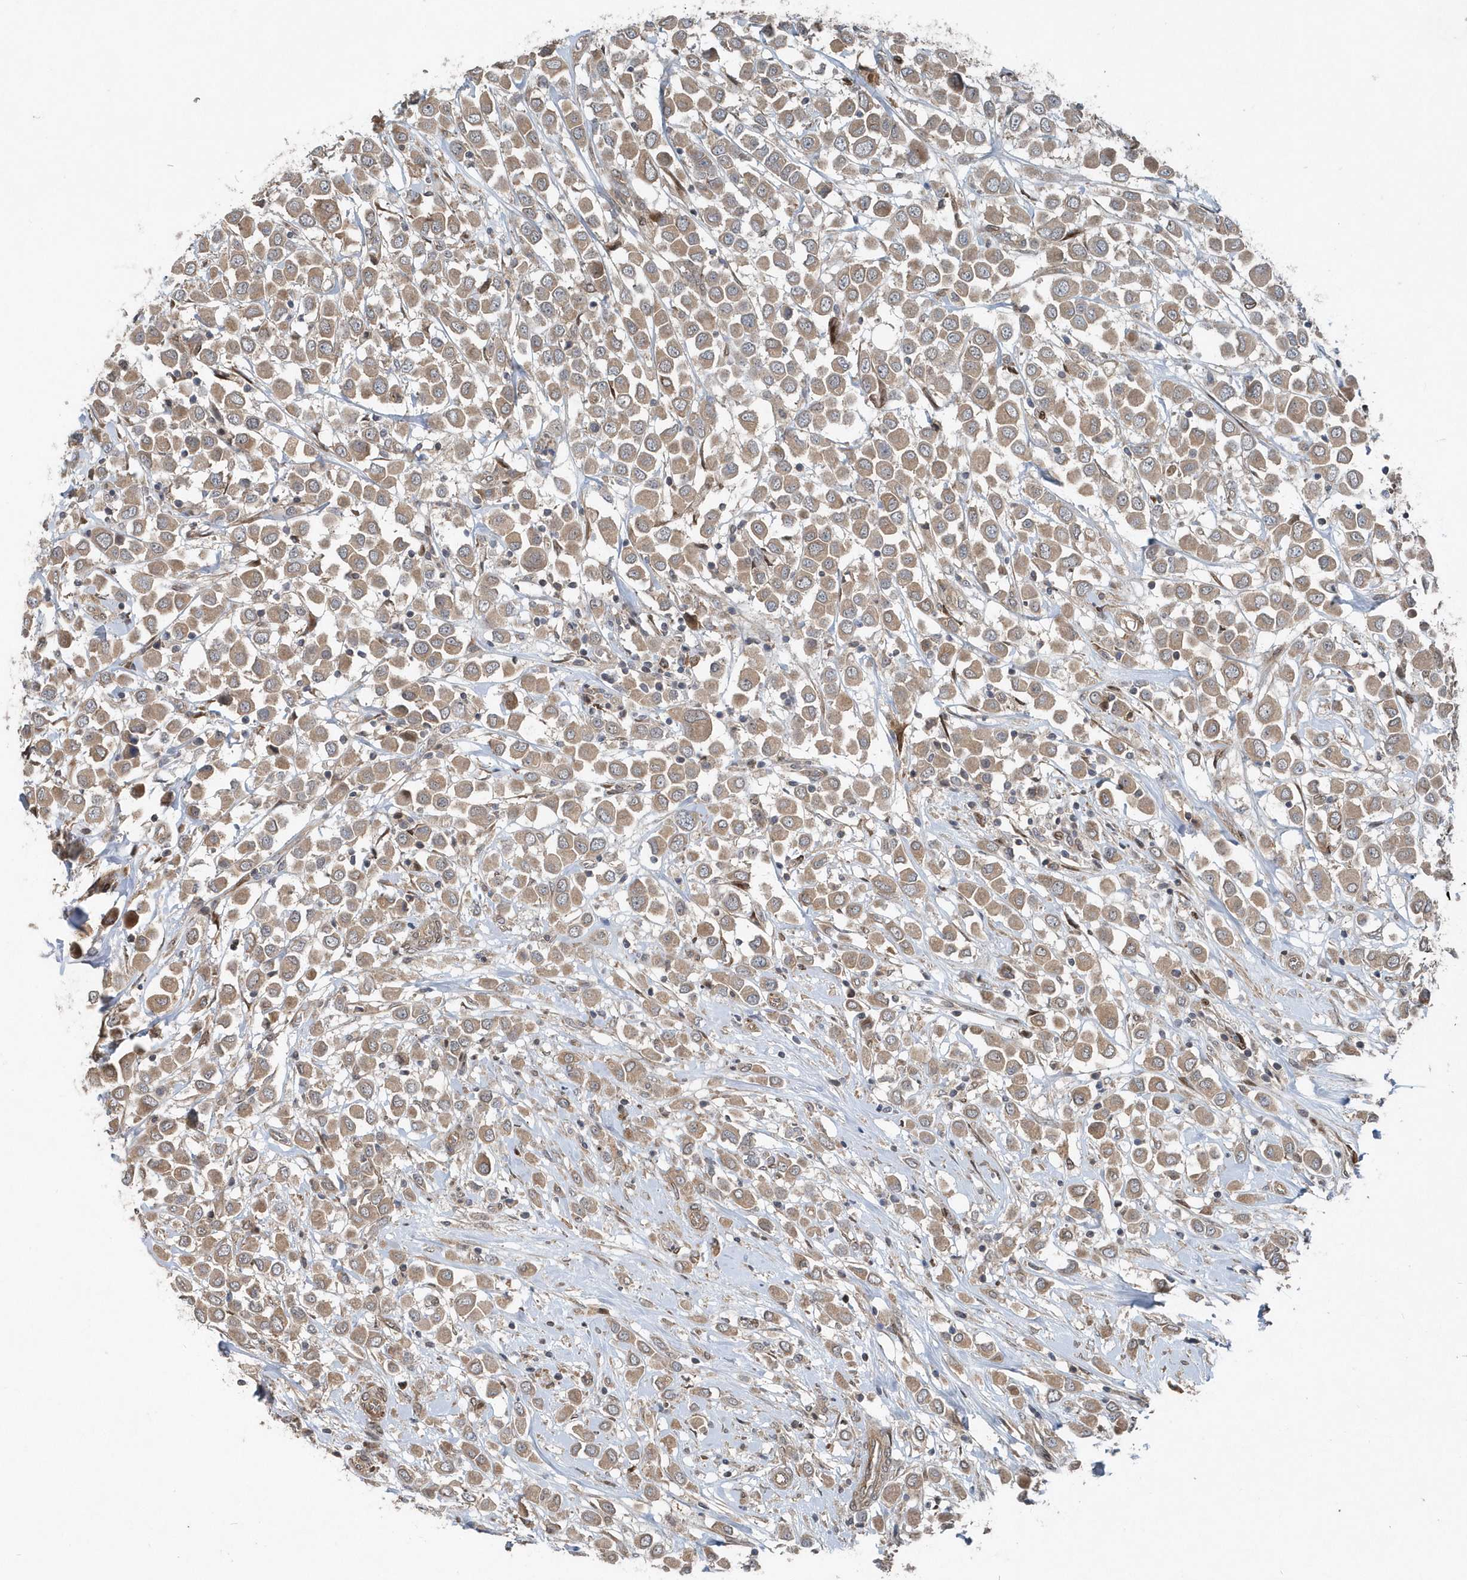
{"staining": {"intensity": "moderate", "quantity": ">75%", "location": "cytoplasmic/membranous"}, "tissue": "breast cancer", "cell_type": "Tumor cells", "image_type": "cancer", "snomed": [{"axis": "morphology", "description": "Duct carcinoma"}, {"axis": "topography", "description": "Breast"}], "caption": "Immunohistochemical staining of breast cancer displays medium levels of moderate cytoplasmic/membranous protein staining in about >75% of tumor cells.", "gene": "MCC", "patient": {"sex": "female", "age": 61}}